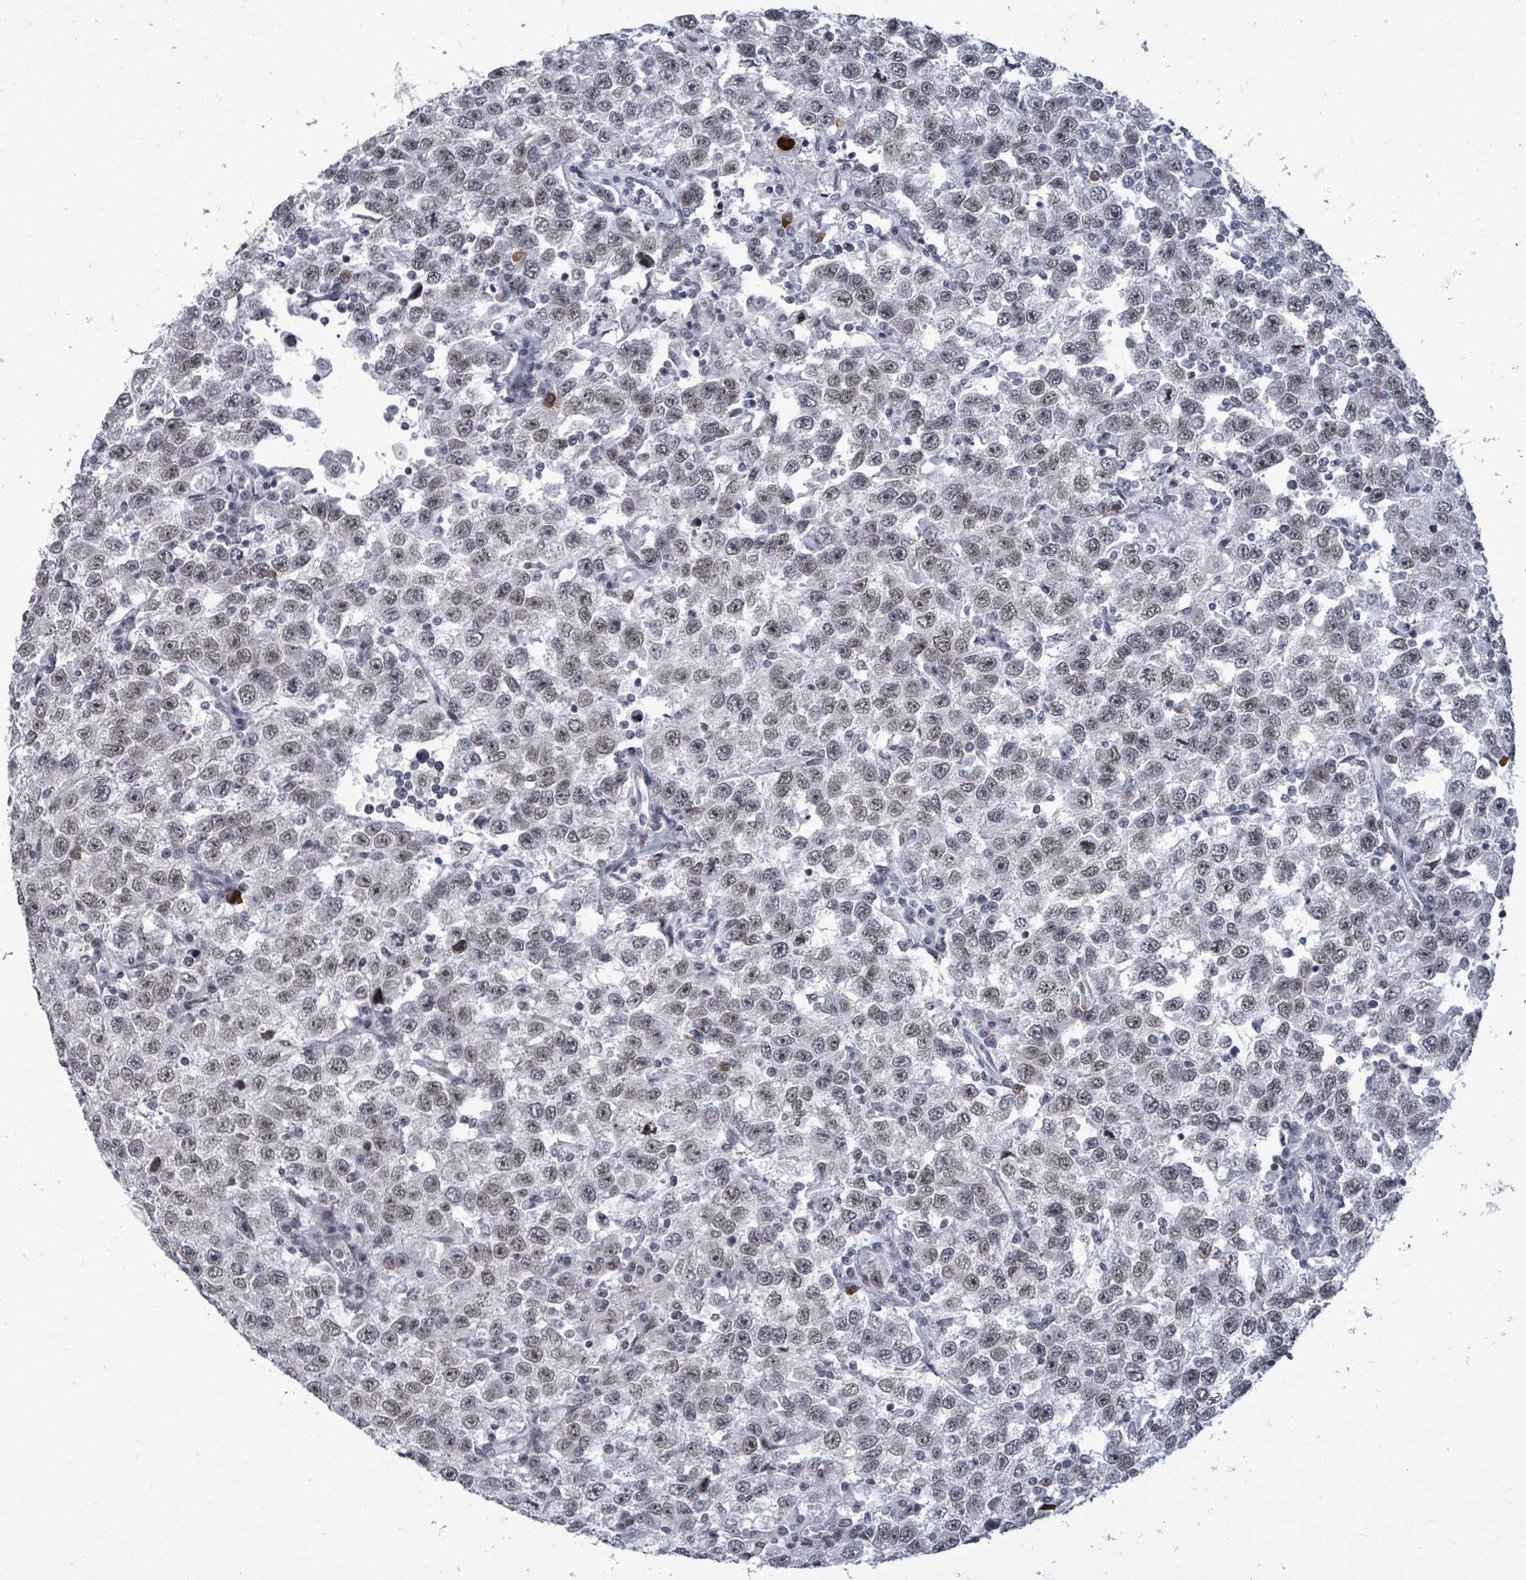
{"staining": {"intensity": "weak", "quantity": "<25%", "location": "nuclear"}, "tissue": "testis cancer", "cell_type": "Tumor cells", "image_type": "cancer", "snomed": [{"axis": "morphology", "description": "Seminoma, NOS"}, {"axis": "topography", "description": "Testis"}], "caption": "This is an IHC photomicrograph of human testis seminoma. There is no positivity in tumor cells.", "gene": "ERCC5", "patient": {"sex": "male", "age": 41}}